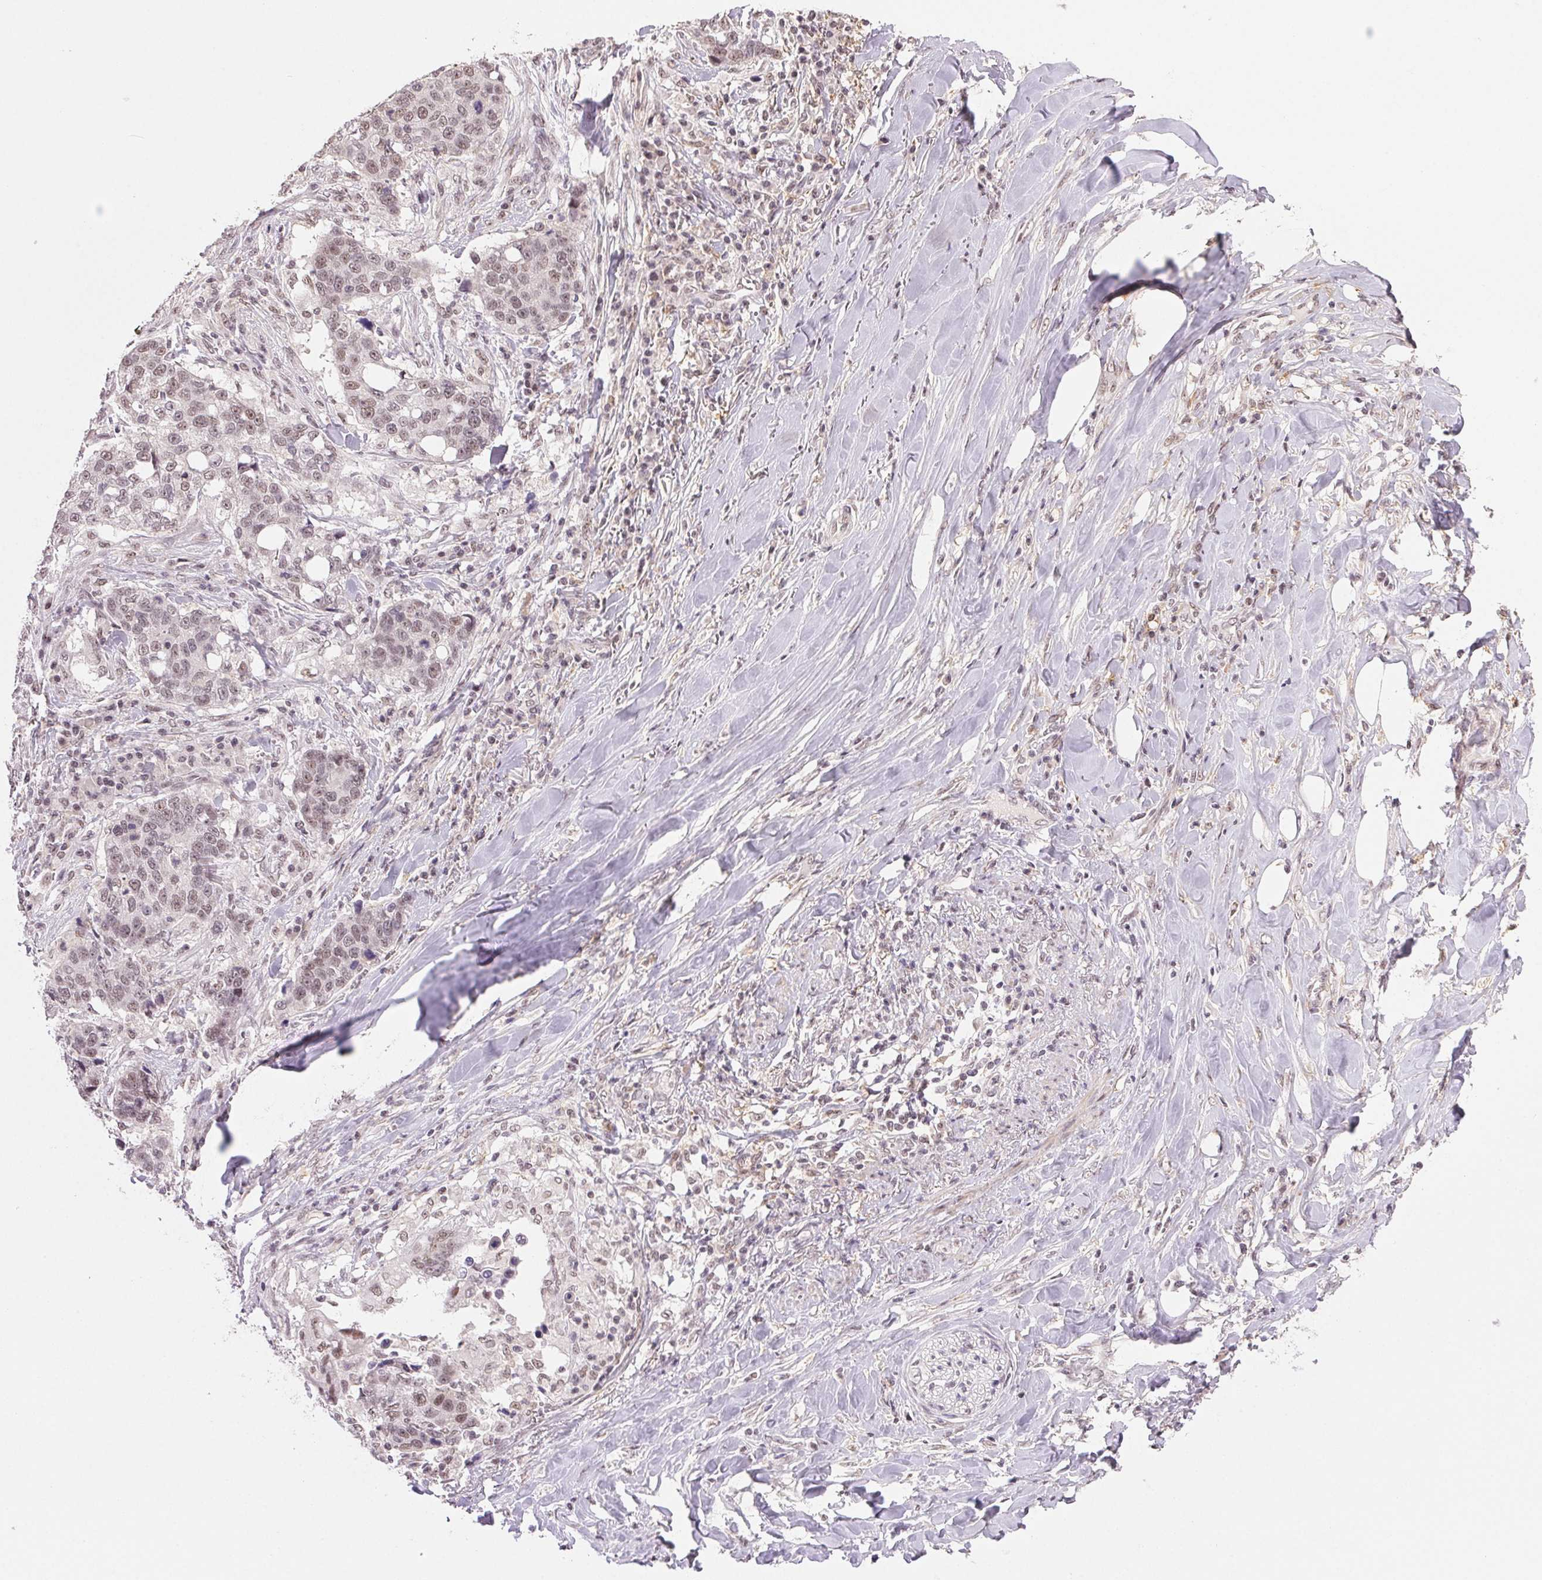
{"staining": {"intensity": "weak", "quantity": "25%-75%", "location": "nuclear"}, "tissue": "lung cancer", "cell_type": "Tumor cells", "image_type": "cancer", "snomed": [{"axis": "morphology", "description": "Squamous cell carcinoma, NOS"}, {"axis": "topography", "description": "Lymph node"}, {"axis": "topography", "description": "Lung"}], "caption": "A low amount of weak nuclear expression is identified in approximately 25%-75% of tumor cells in lung cancer (squamous cell carcinoma) tissue.", "gene": "PRPF18", "patient": {"sex": "male", "age": 61}}